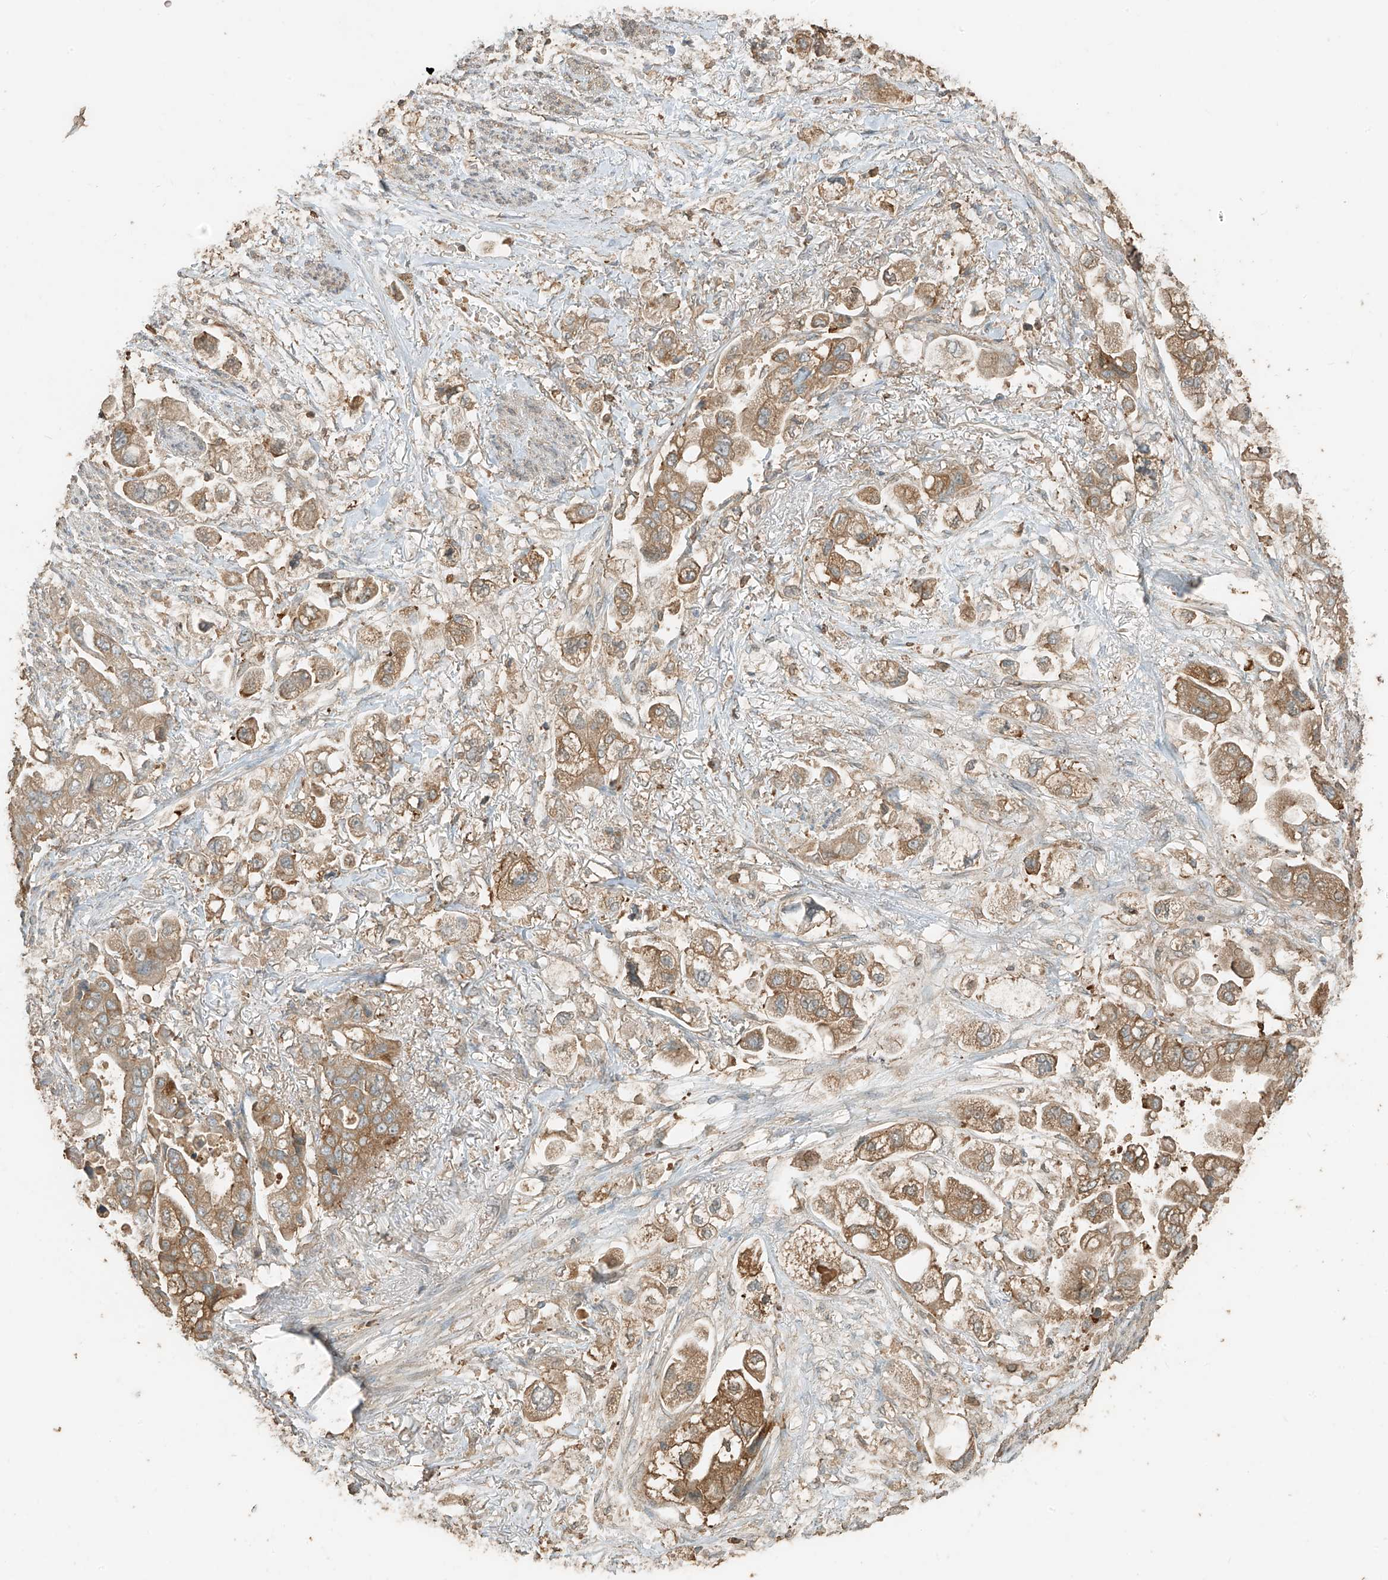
{"staining": {"intensity": "moderate", "quantity": ">75%", "location": "cytoplasmic/membranous"}, "tissue": "stomach cancer", "cell_type": "Tumor cells", "image_type": "cancer", "snomed": [{"axis": "morphology", "description": "Adenocarcinoma, NOS"}, {"axis": "topography", "description": "Stomach"}], "caption": "Immunohistochemical staining of stomach cancer shows moderate cytoplasmic/membranous protein expression in approximately >75% of tumor cells. The protein is stained brown, and the nuclei are stained in blue (DAB (3,3'-diaminobenzidine) IHC with brightfield microscopy, high magnification).", "gene": "RFTN2", "patient": {"sex": "male", "age": 62}}